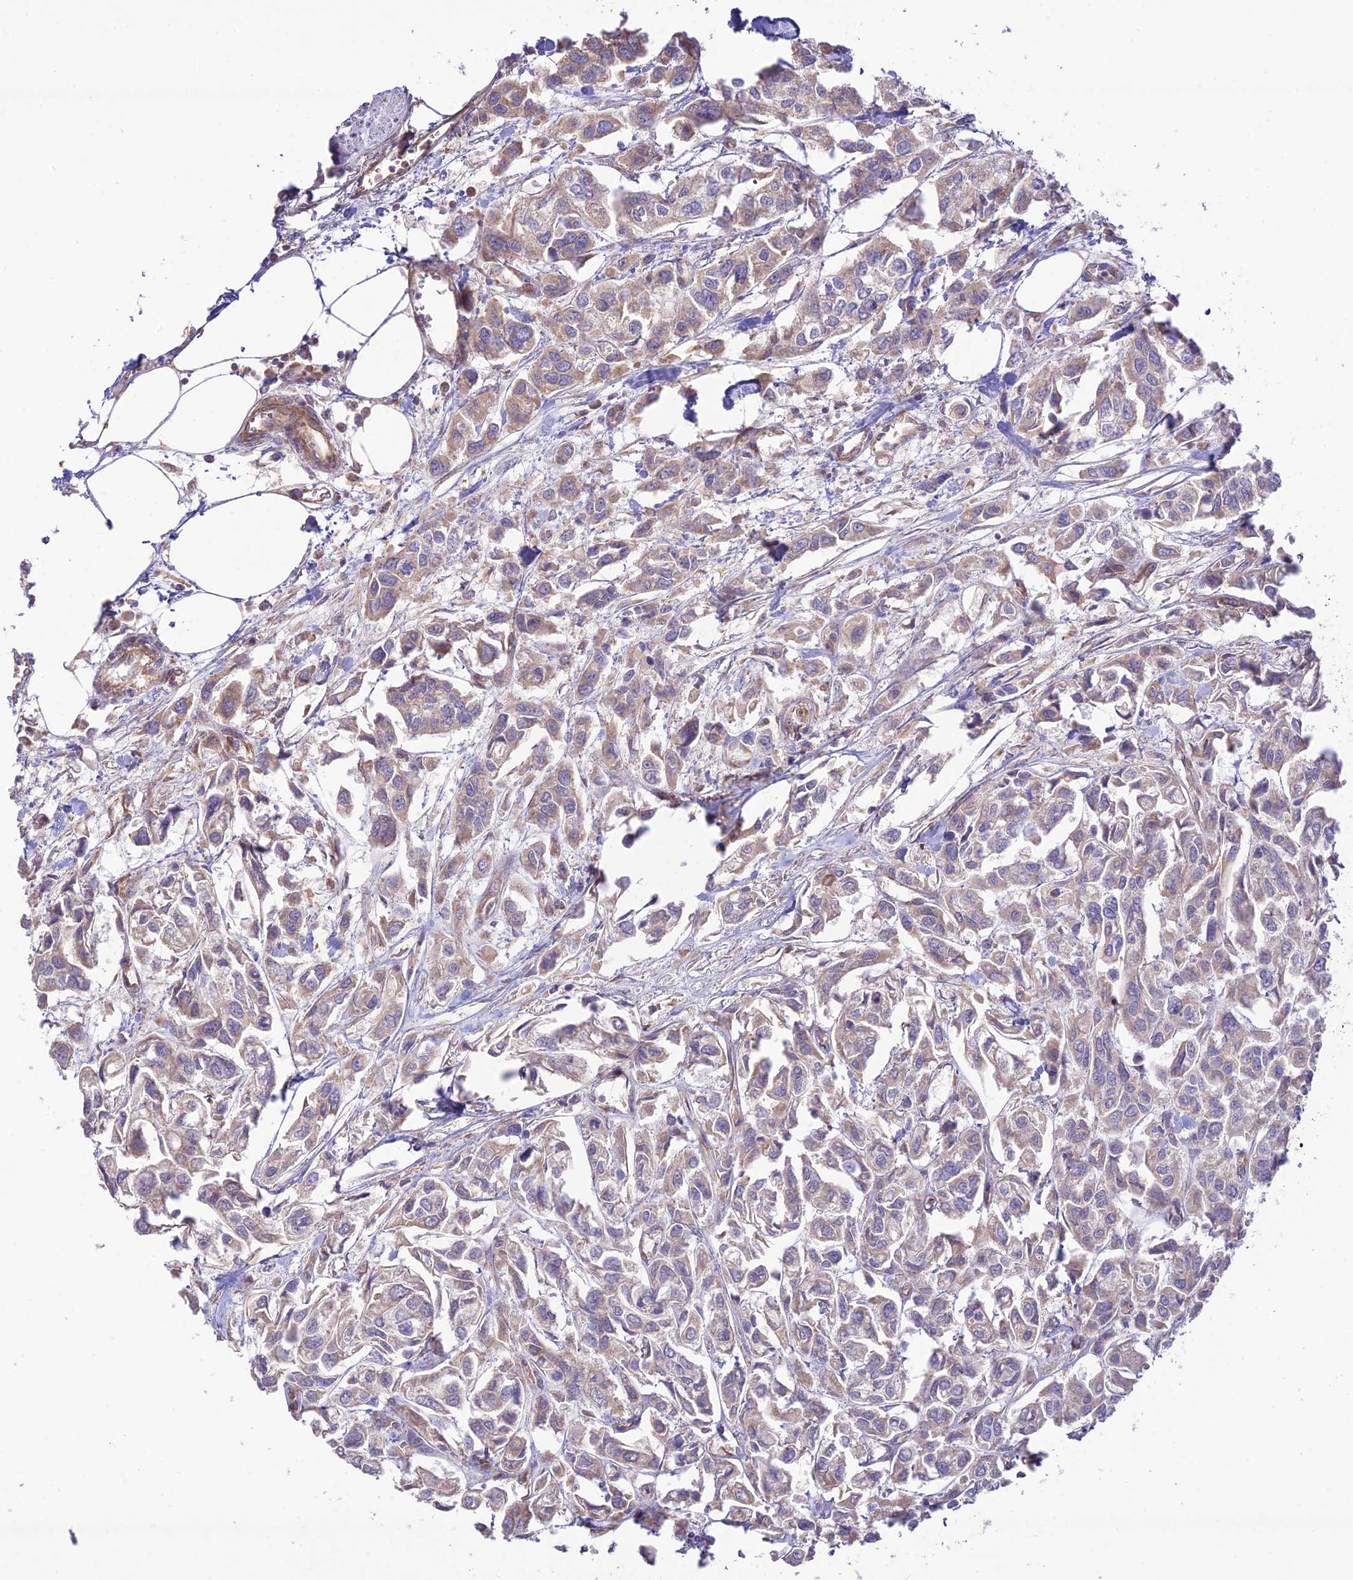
{"staining": {"intensity": "weak", "quantity": ">75%", "location": "cytoplasmic/membranous"}, "tissue": "urothelial cancer", "cell_type": "Tumor cells", "image_type": "cancer", "snomed": [{"axis": "morphology", "description": "Urothelial carcinoma, High grade"}, {"axis": "topography", "description": "Urinary bladder"}], "caption": "DAB (3,3'-diaminobenzidine) immunohistochemical staining of human urothelial cancer shows weak cytoplasmic/membranous protein staining in approximately >75% of tumor cells.", "gene": "TMEM259", "patient": {"sex": "male", "age": 67}}